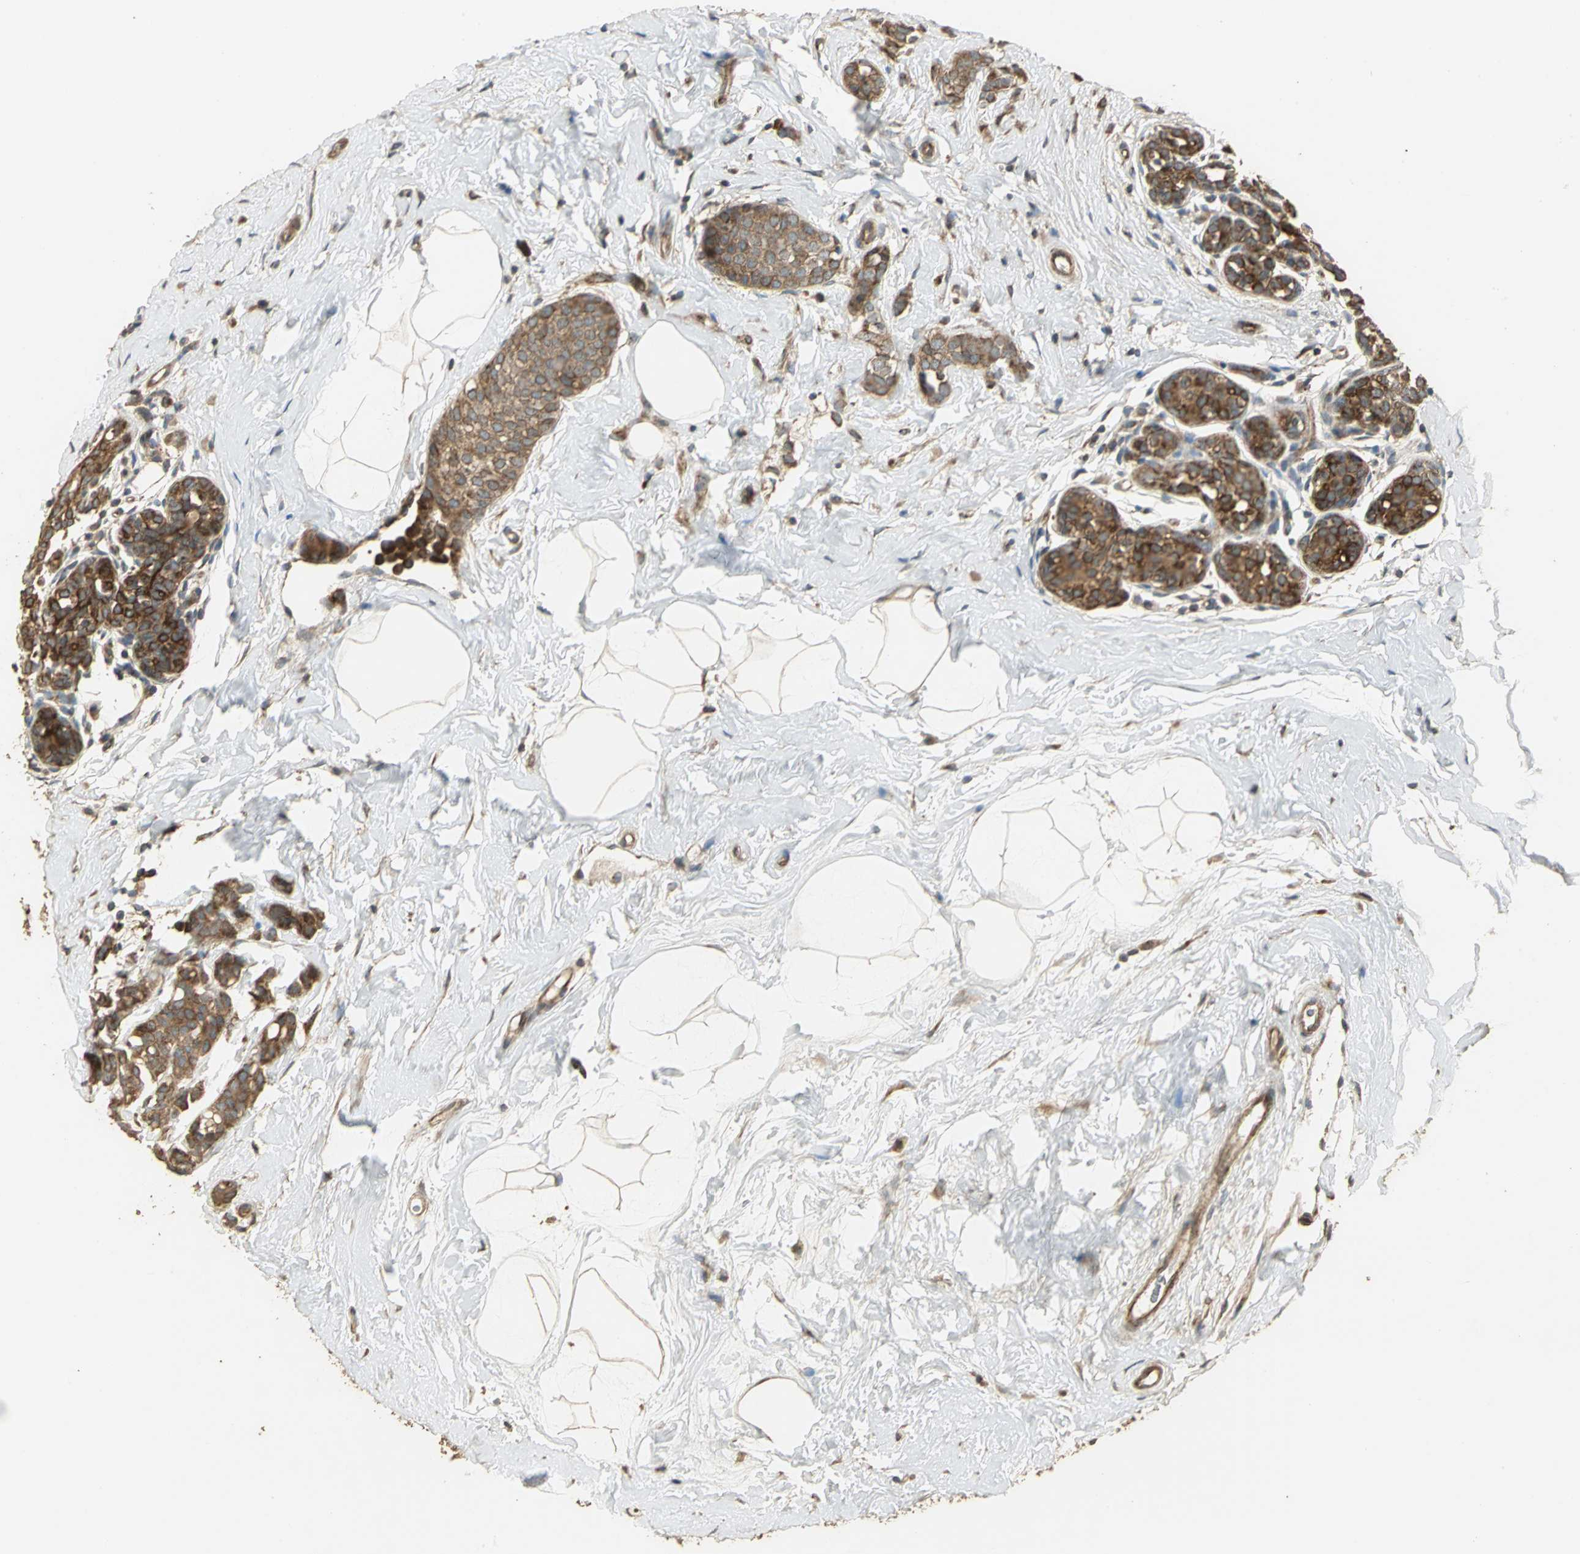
{"staining": {"intensity": "strong", "quantity": ">75%", "location": "cytoplasmic/membranous"}, "tissue": "breast cancer", "cell_type": "Tumor cells", "image_type": "cancer", "snomed": [{"axis": "morphology", "description": "Lobular carcinoma, in situ"}, {"axis": "morphology", "description": "Lobular carcinoma"}, {"axis": "topography", "description": "Breast"}], "caption": "This is an image of immunohistochemistry (IHC) staining of breast lobular carcinoma in situ, which shows strong expression in the cytoplasmic/membranous of tumor cells.", "gene": "KANK1", "patient": {"sex": "female", "age": 41}}